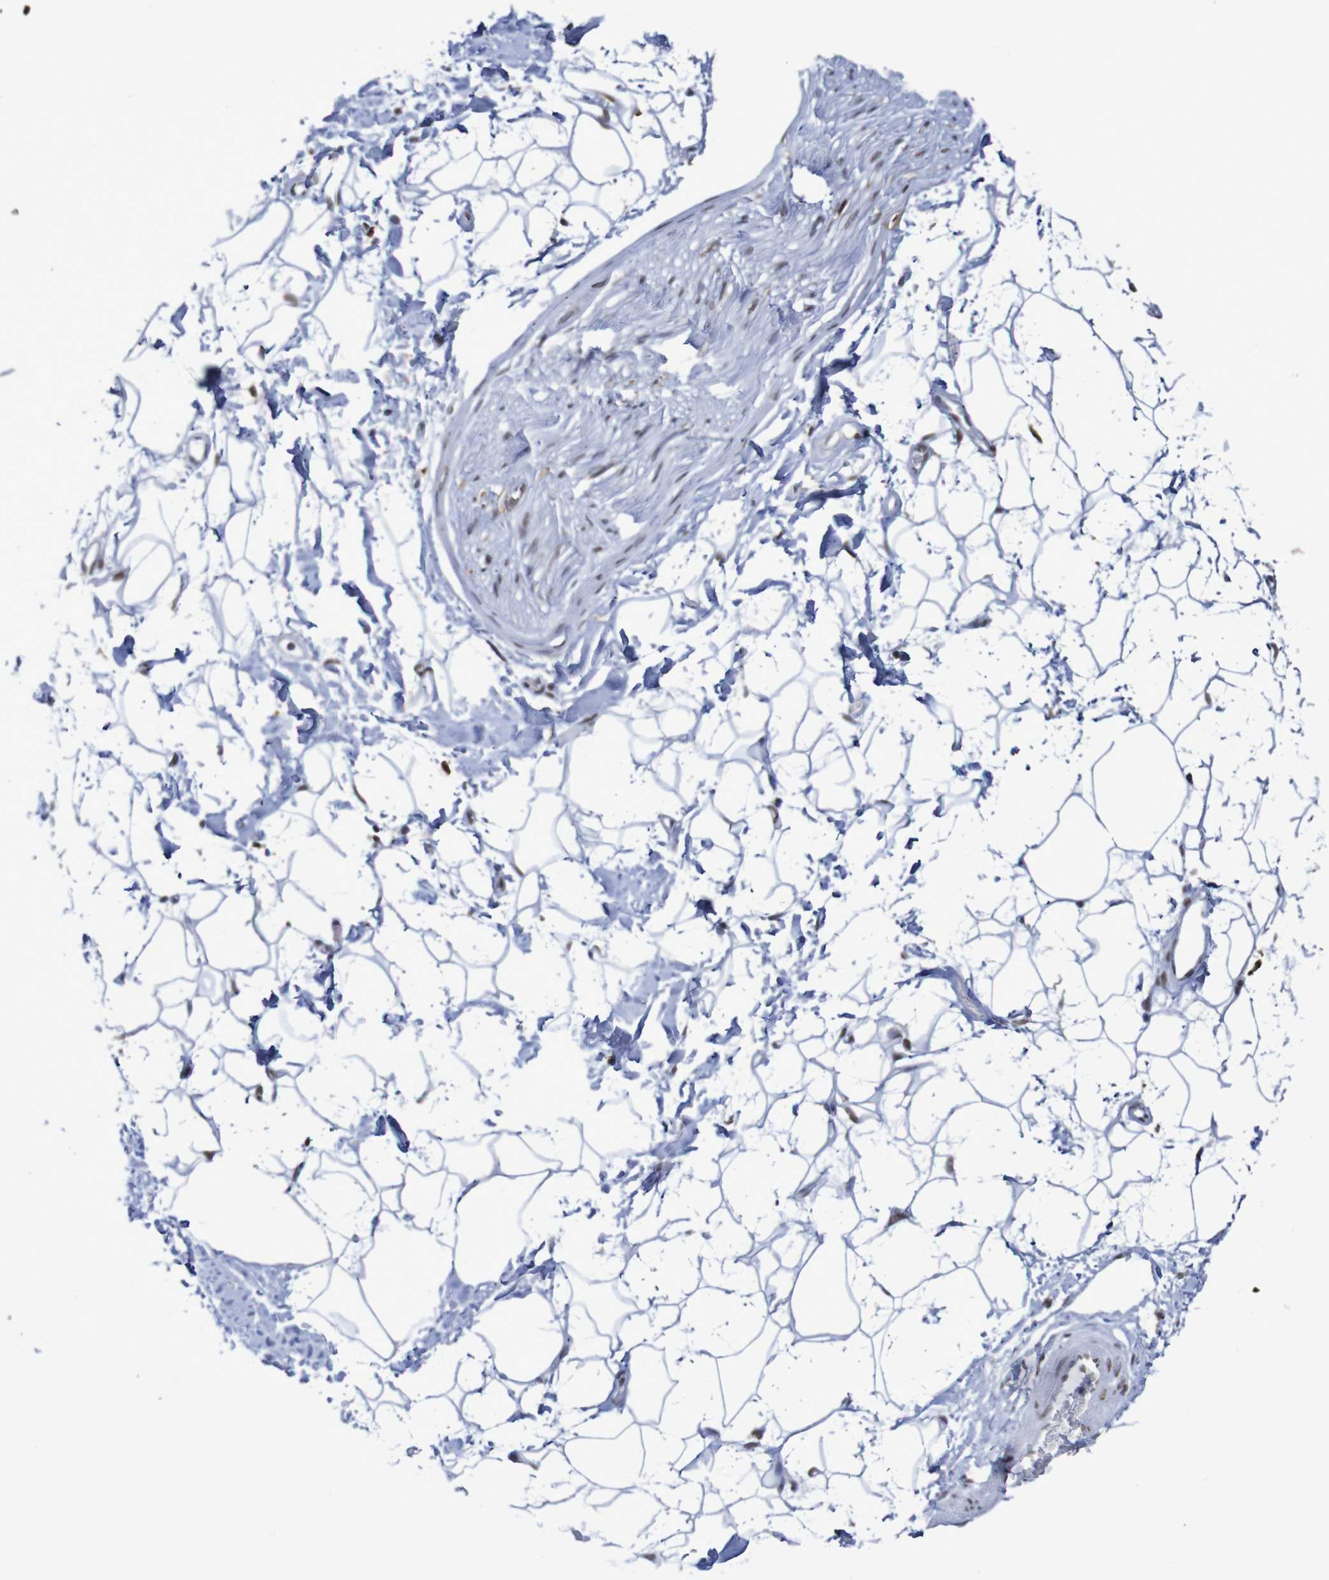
{"staining": {"intensity": "moderate", "quantity": ">75%", "location": "nuclear"}, "tissue": "adipose tissue", "cell_type": "Adipocytes", "image_type": "normal", "snomed": [{"axis": "morphology", "description": "Normal tissue, NOS"}, {"axis": "topography", "description": "Soft tissue"}], "caption": "Brown immunohistochemical staining in normal human adipose tissue demonstrates moderate nuclear expression in approximately >75% of adipocytes.", "gene": "MRTFB", "patient": {"sex": "male", "age": 72}}